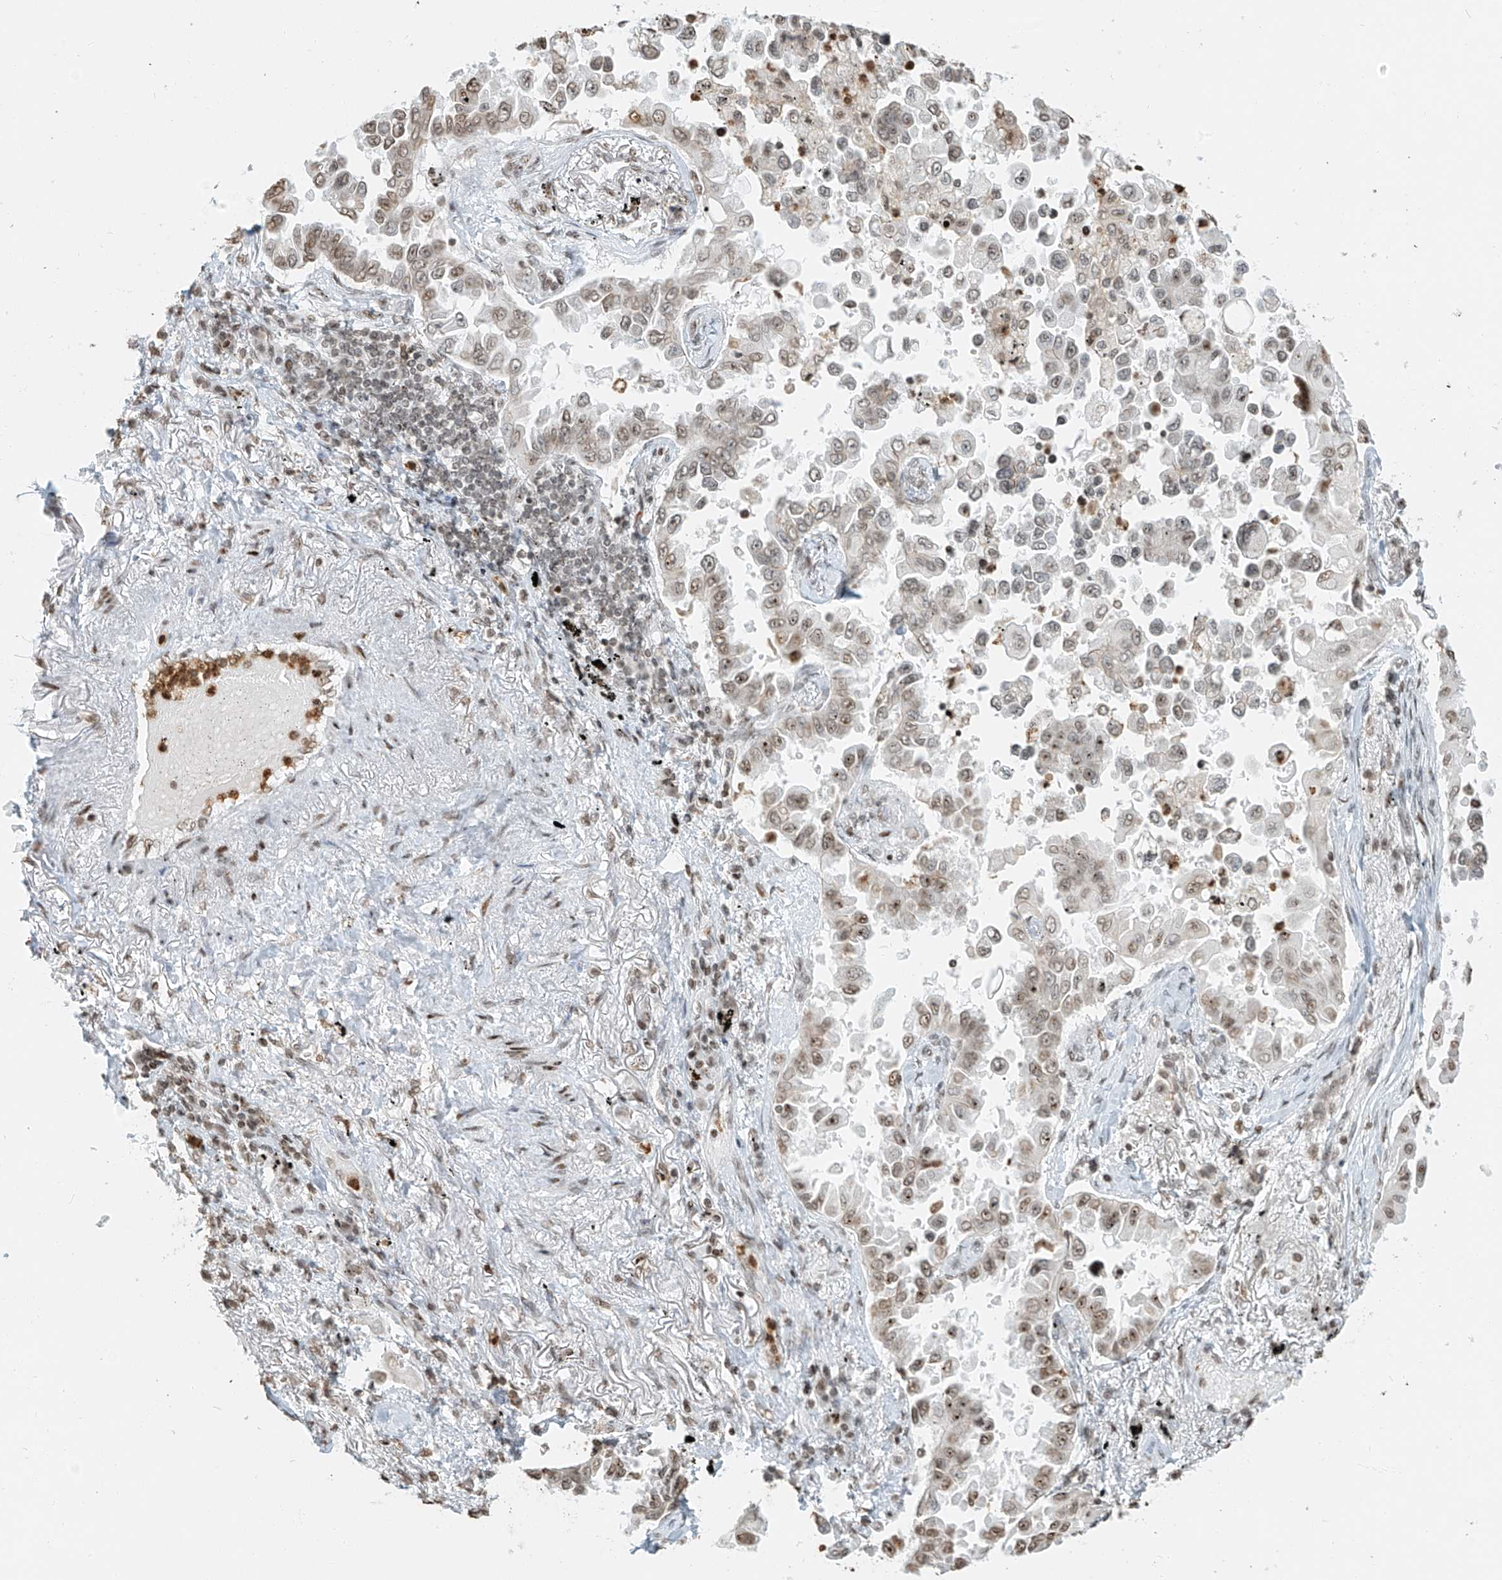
{"staining": {"intensity": "weak", "quantity": ">75%", "location": "nuclear"}, "tissue": "lung cancer", "cell_type": "Tumor cells", "image_type": "cancer", "snomed": [{"axis": "morphology", "description": "Adenocarcinoma, NOS"}, {"axis": "topography", "description": "Lung"}], "caption": "Lung cancer (adenocarcinoma) stained with immunohistochemistry displays weak nuclear expression in approximately >75% of tumor cells. The staining is performed using DAB (3,3'-diaminobenzidine) brown chromogen to label protein expression. The nuclei are counter-stained blue using hematoxylin.", "gene": "C17orf58", "patient": {"sex": "female", "age": 67}}